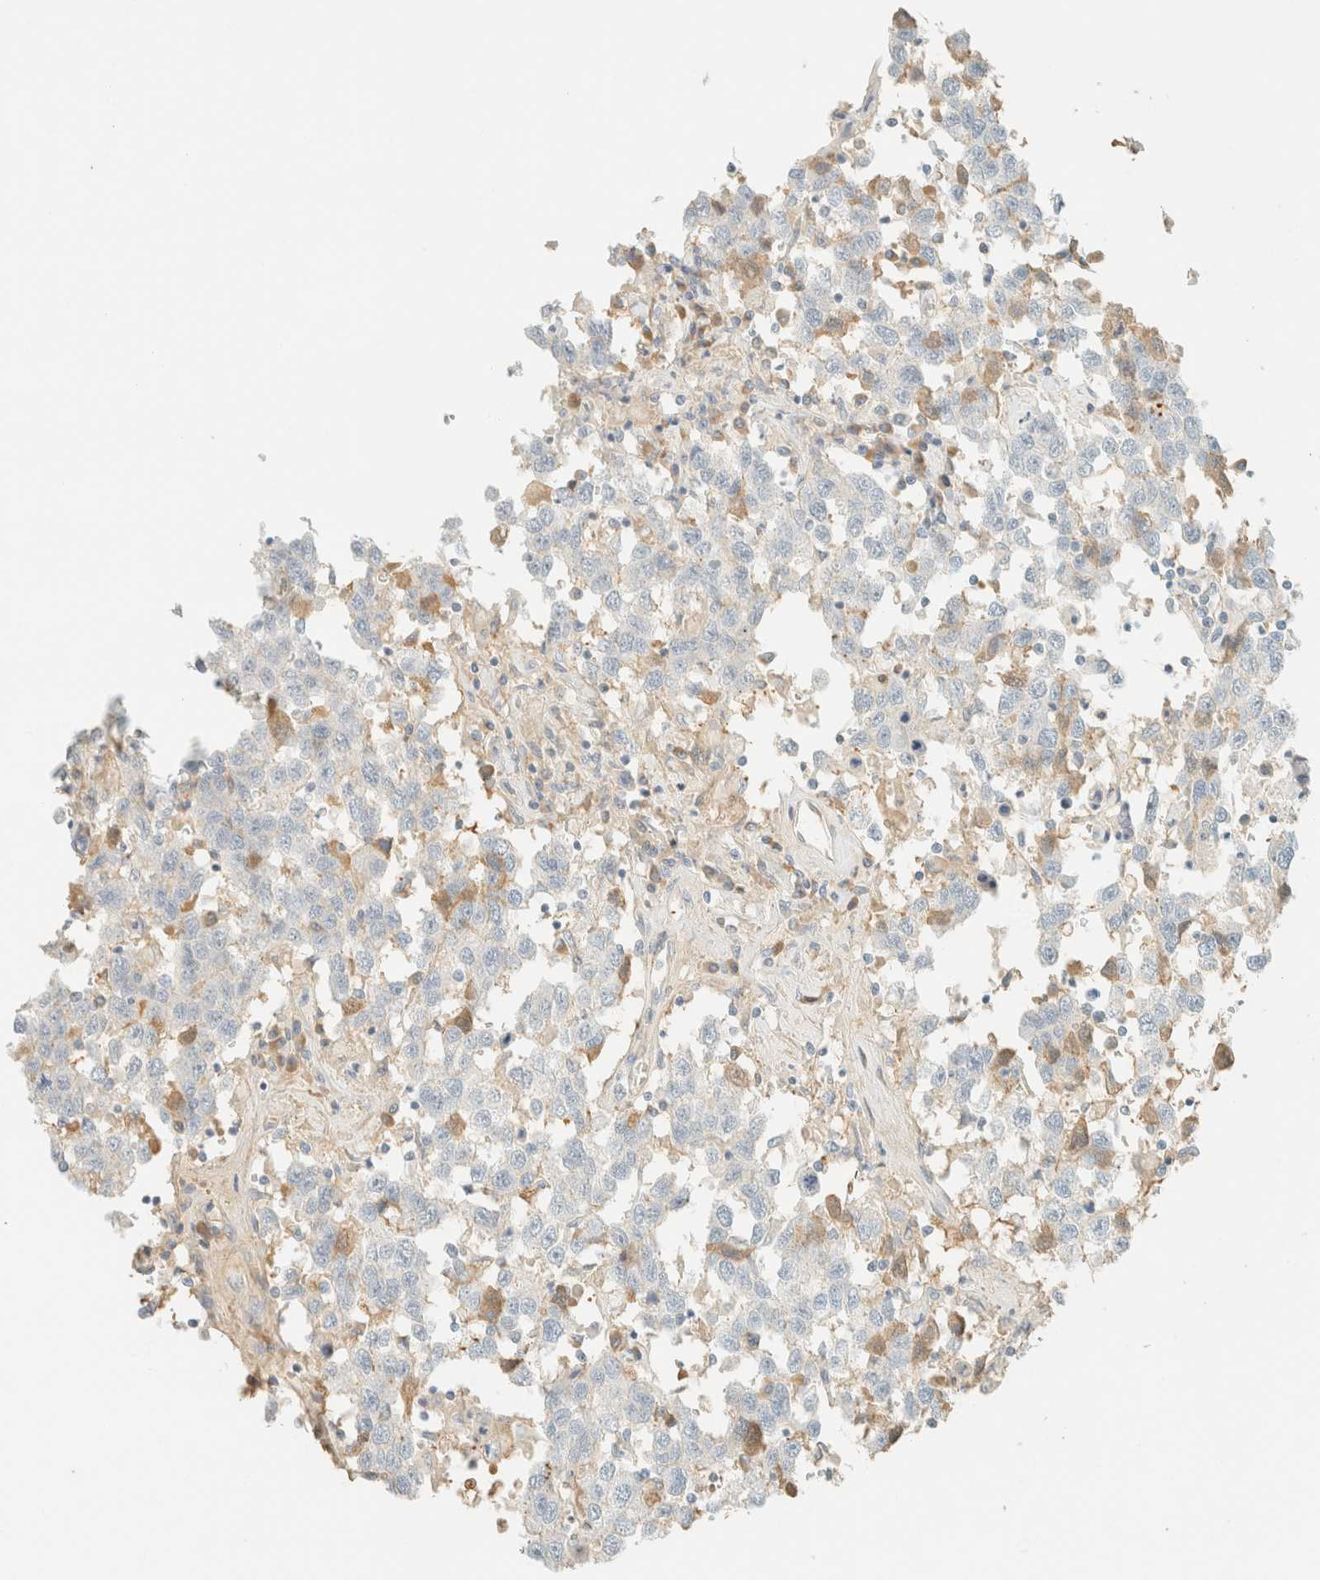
{"staining": {"intensity": "moderate", "quantity": "<25%", "location": "cytoplasmic/membranous"}, "tissue": "testis cancer", "cell_type": "Tumor cells", "image_type": "cancer", "snomed": [{"axis": "morphology", "description": "Seminoma, NOS"}, {"axis": "topography", "description": "Testis"}], "caption": "Immunohistochemical staining of human testis cancer (seminoma) shows moderate cytoplasmic/membranous protein positivity in about <25% of tumor cells.", "gene": "GPA33", "patient": {"sex": "male", "age": 41}}